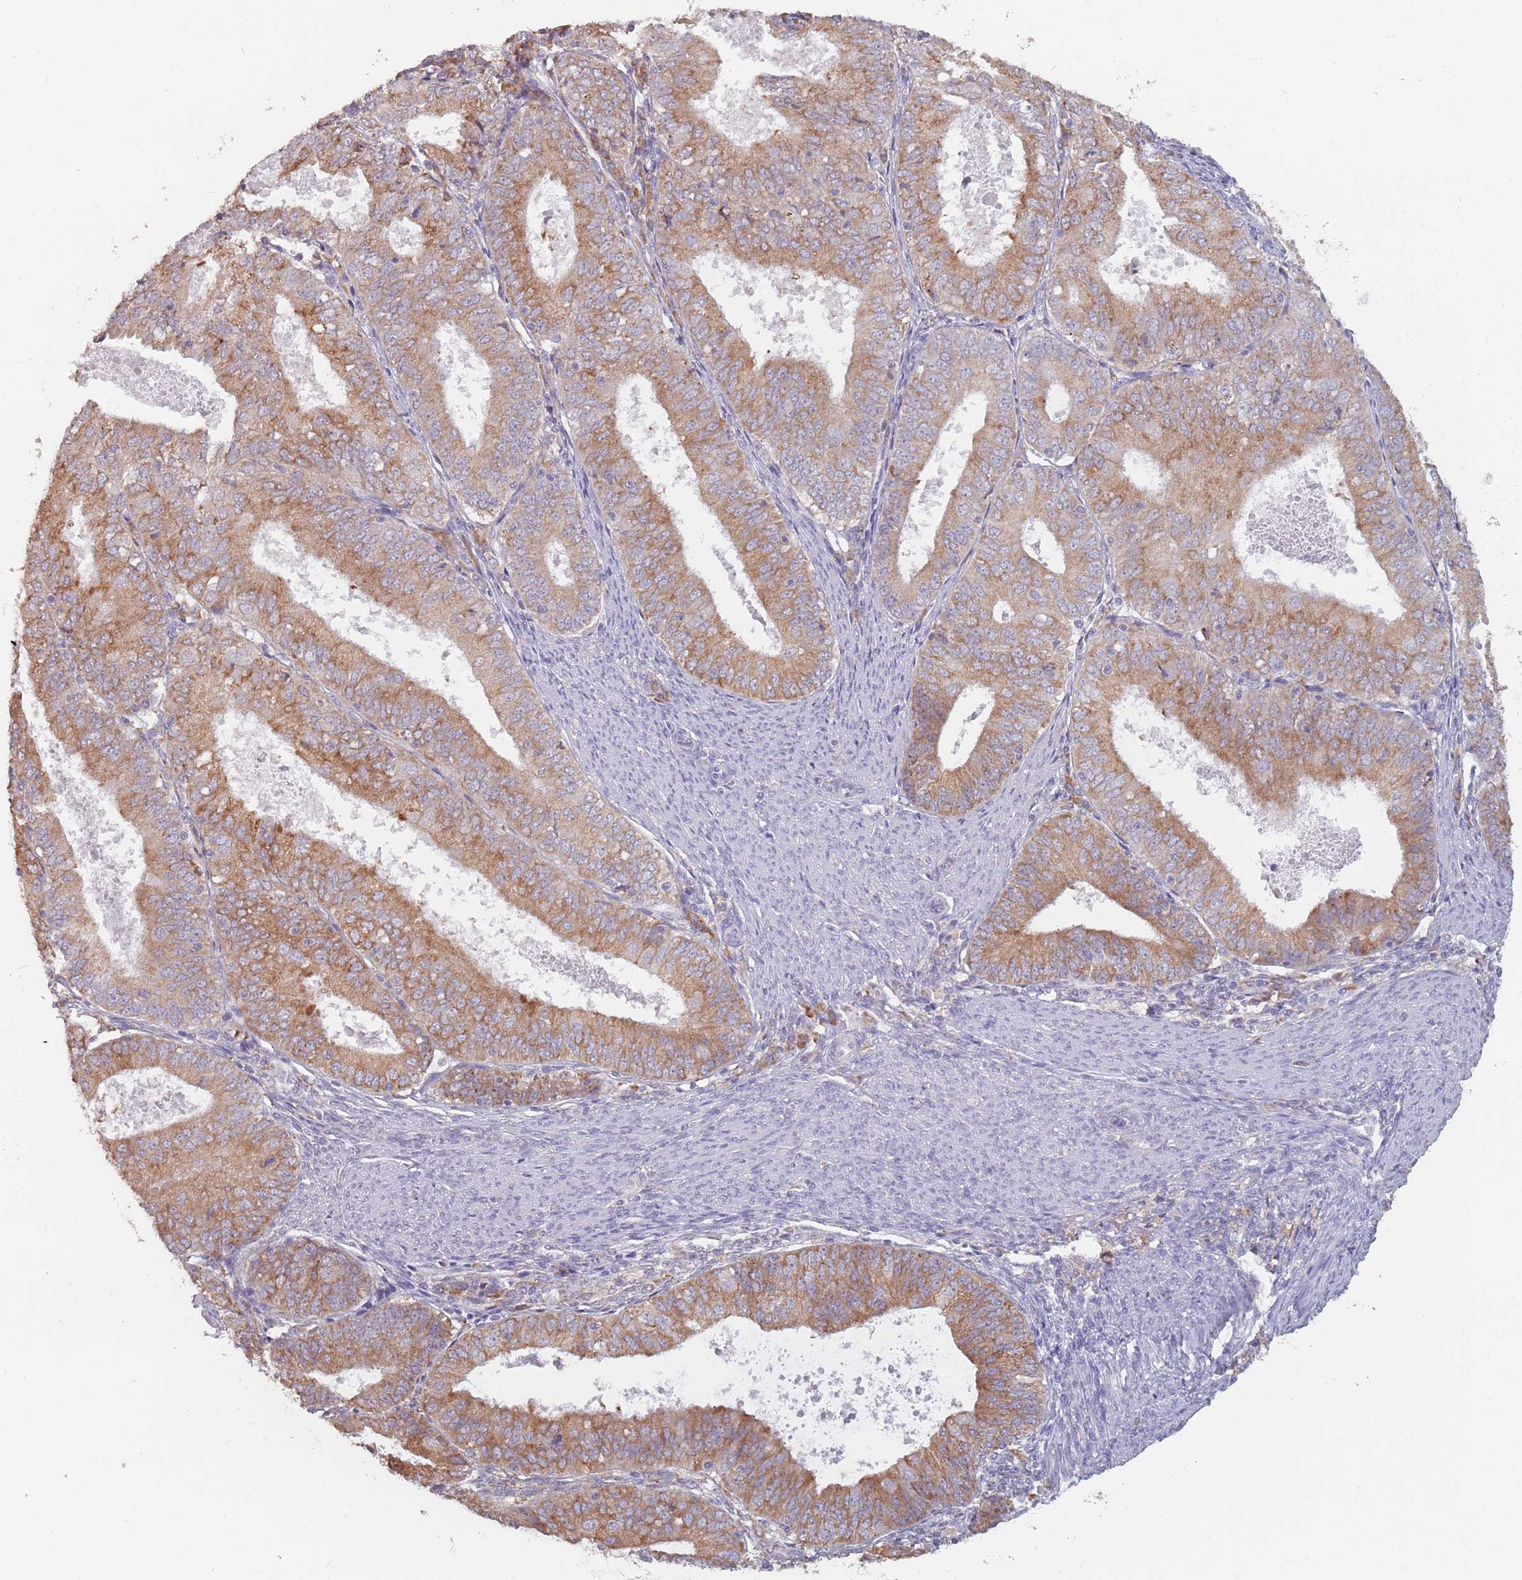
{"staining": {"intensity": "moderate", "quantity": ">75%", "location": "cytoplasmic/membranous"}, "tissue": "endometrial cancer", "cell_type": "Tumor cells", "image_type": "cancer", "snomed": [{"axis": "morphology", "description": "Adenocarcinoma, NOS"}, {"axis": "topography", "description": "Endometrium"}], "caption": "Protein staining displays moderate cytoplasmic/membranous expression in about >75% of tumor cells in endometrial adenocarcinoma.", "gene": "RPS9", "patient": {"sex": "female", "age": 57}}